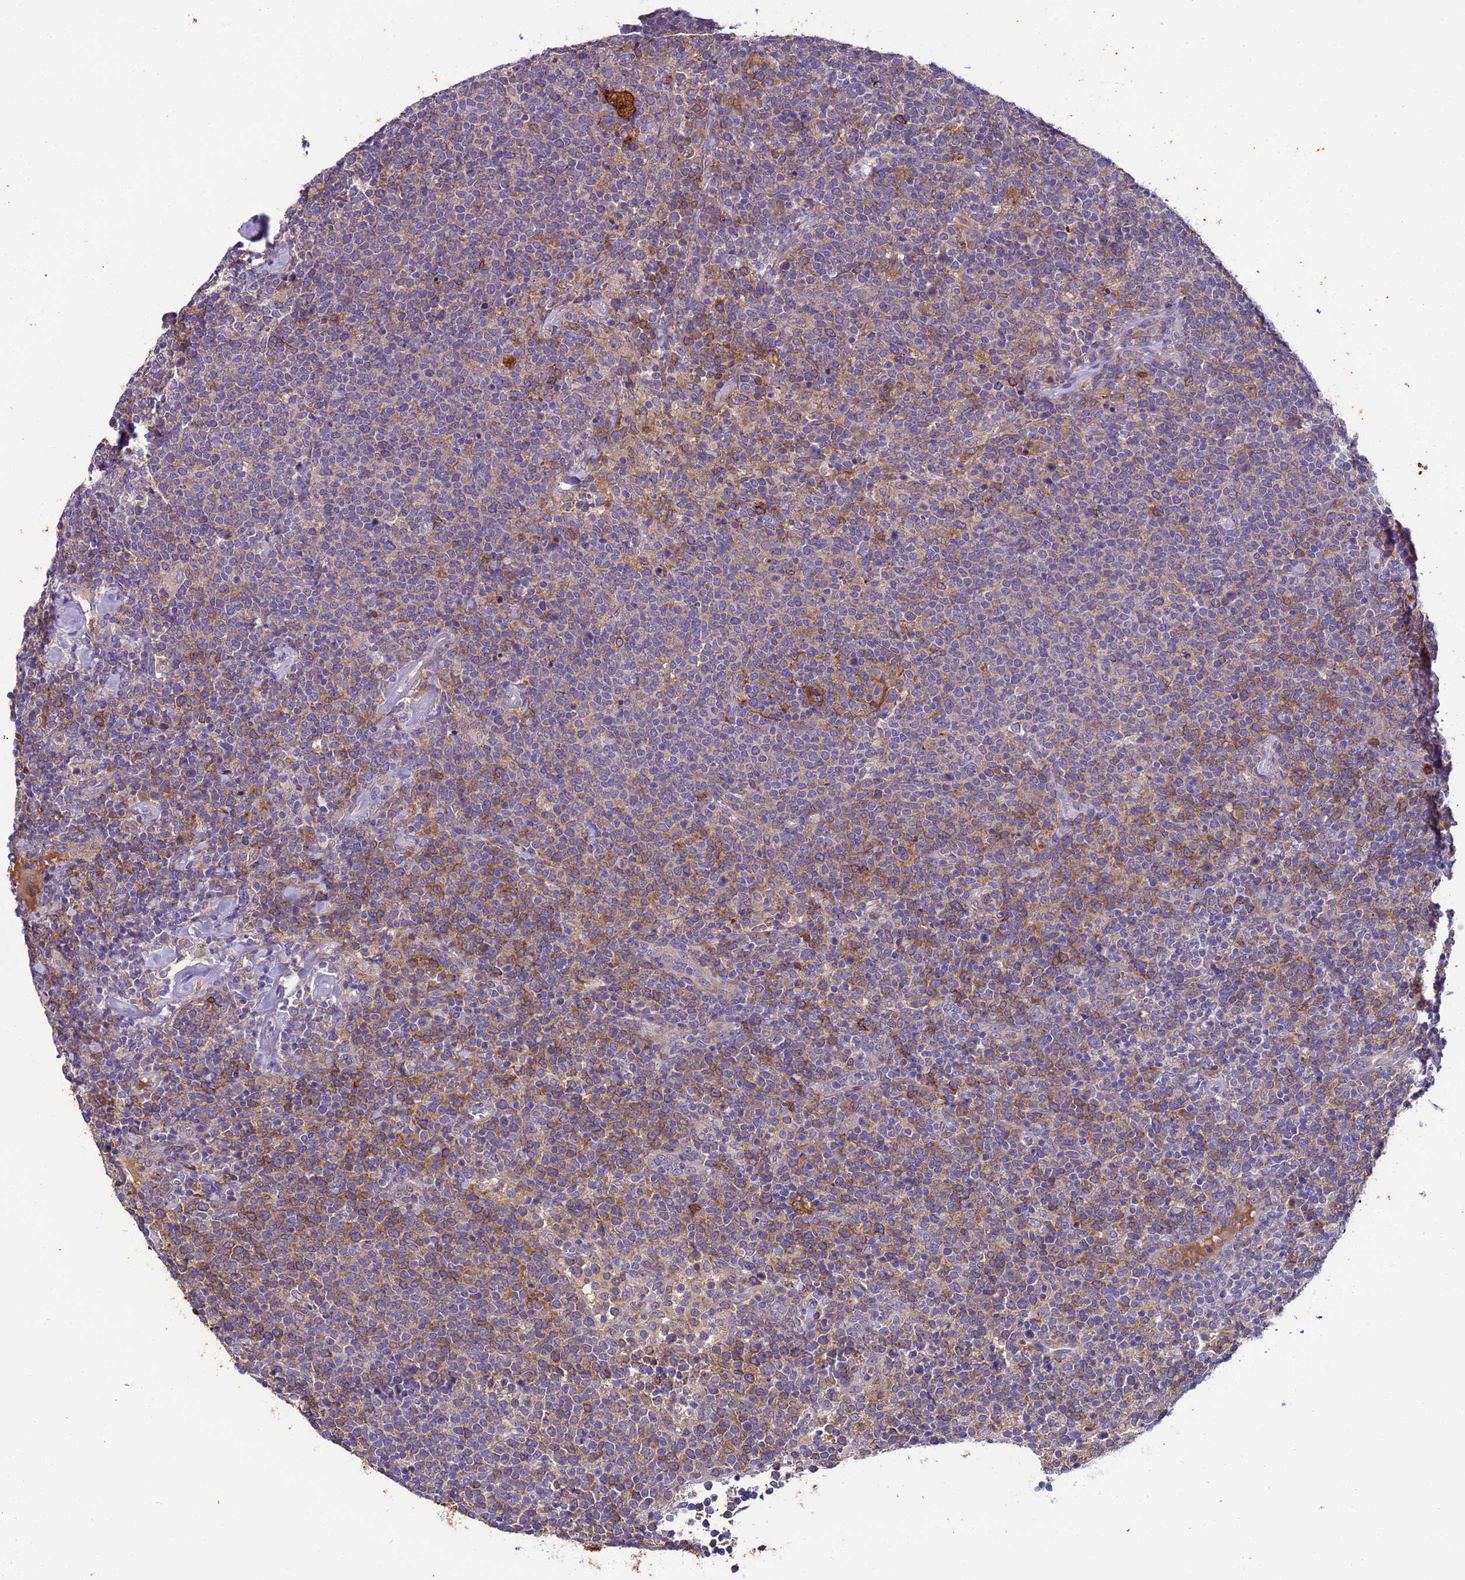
{"staining": {"intensity": "moderate", "quantity": "<25%", "location": "cytoplasmic/membranous"}, "tissue": "lymphoma", "cell_type": "Tumor cells", "image_type": "cancer", "snomed": [{"axis": "morphology", "description": "Malignant lymphoma, non-Hodgkin's type, High grade"}, {"axis": "topography", "description": "Lymph node"}], "caption": "DAB immunohistochemical staining of human high-grade malignant lymphoma, non-Hodgkin's type displays moderate cytoplasmic/membranous protein expression in approximately <25% of tumor cells.", "gene": "PAQR7", "patient": {"sex": "male", "age": 61}}